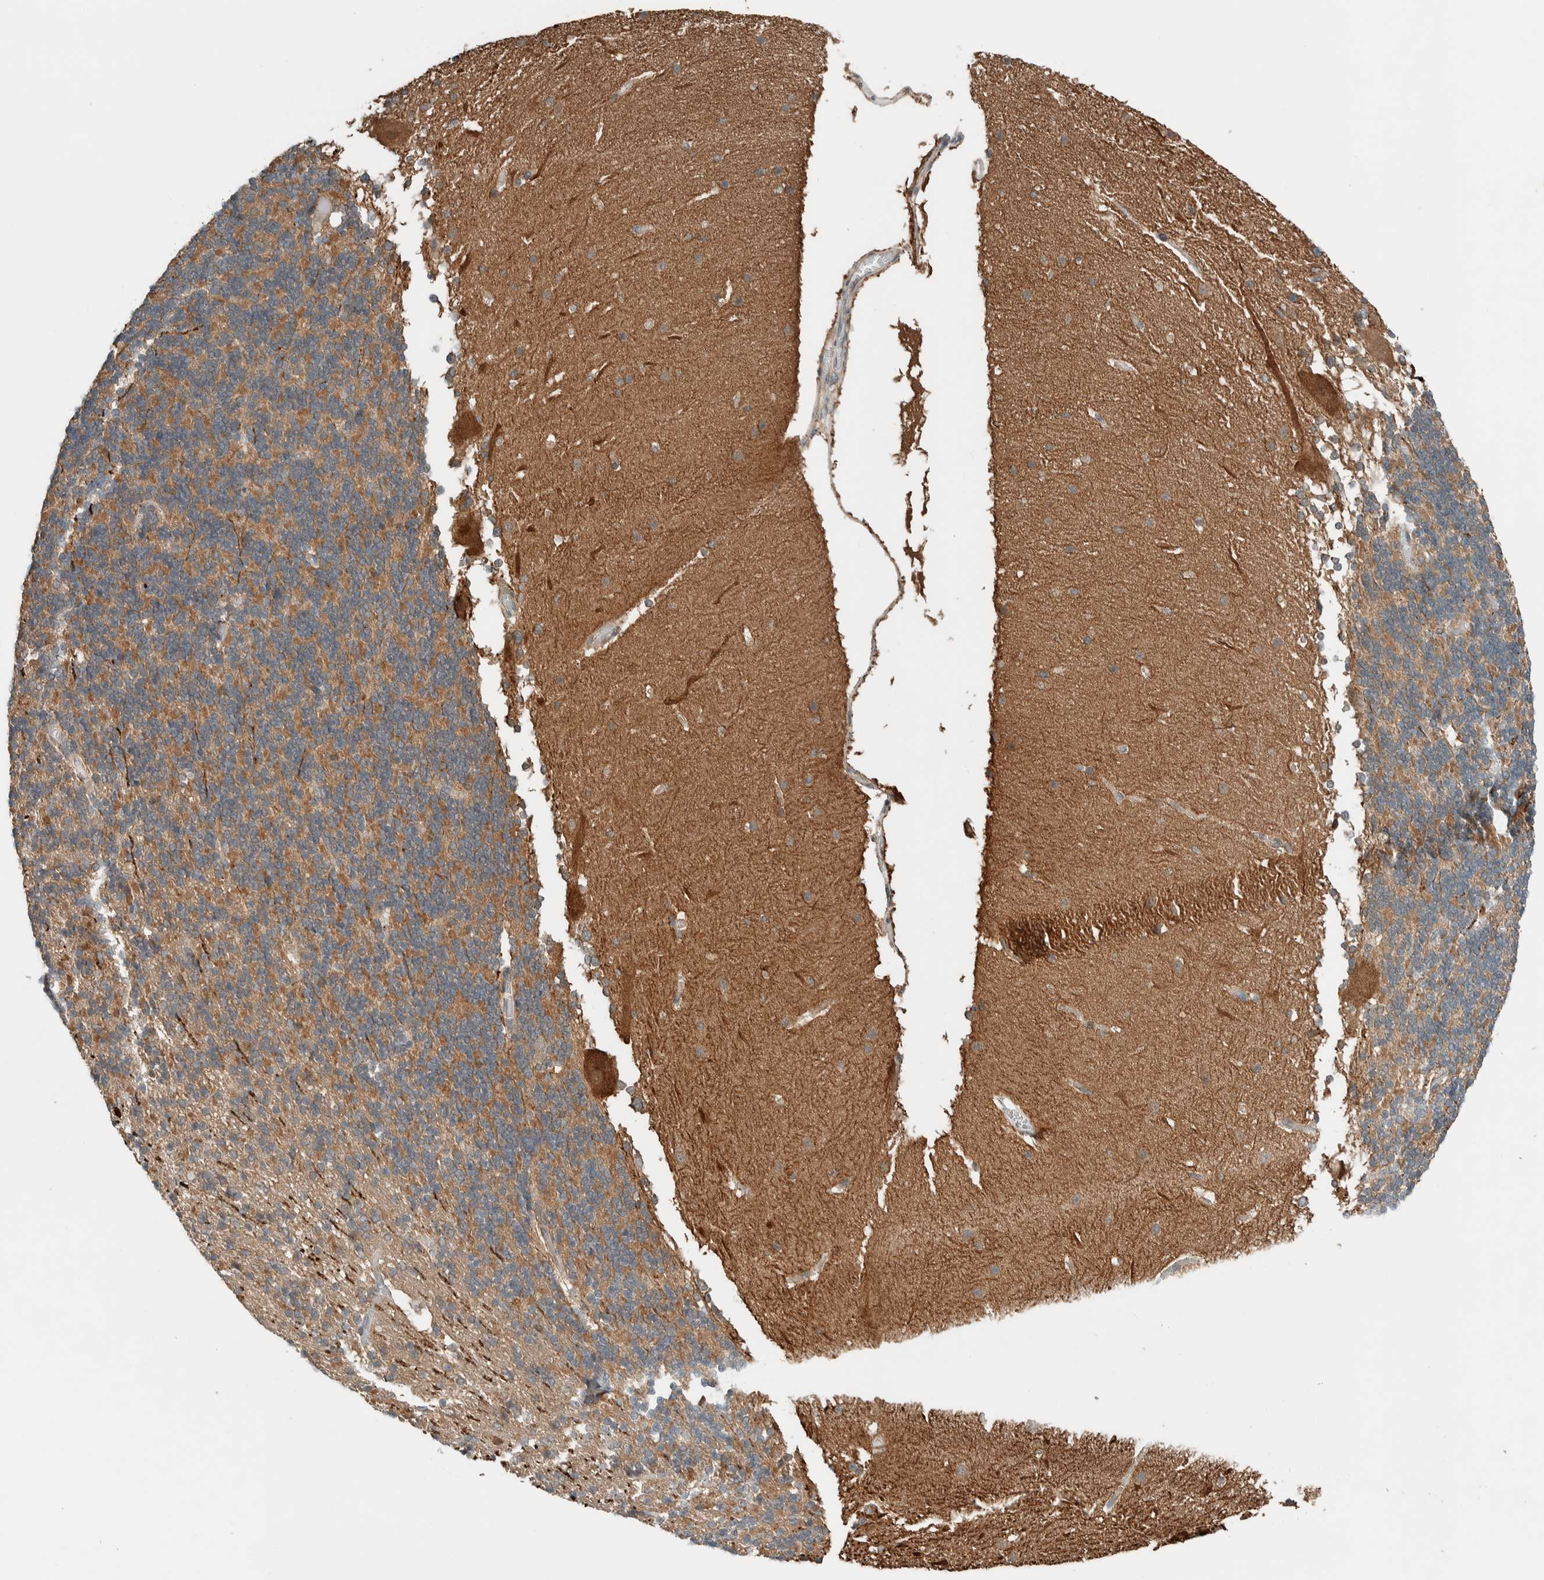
{"staining": {"intensity": "moderate", "quantity": ">75%", "location": "cytoplasmic/membranous"}, "tissue": "cerebellum", "cell_type": "Cells in granular layer", "image_type": "normal", "snomed": [{"axis": "morphology", "description": "Normal tissue, NOS"}, {"axis": "topography", "description": "Cerebellum"}], "caption": "This histopathology image displays immunohistochemistry (IHC) staining of unremarkable cerebellum, with medium moderate cytoplasmic/membranous positivity in approximately >75% of cells in granular layer.", "gene": "CTBP2", "patient": {"sex": "female", "age": 19}}